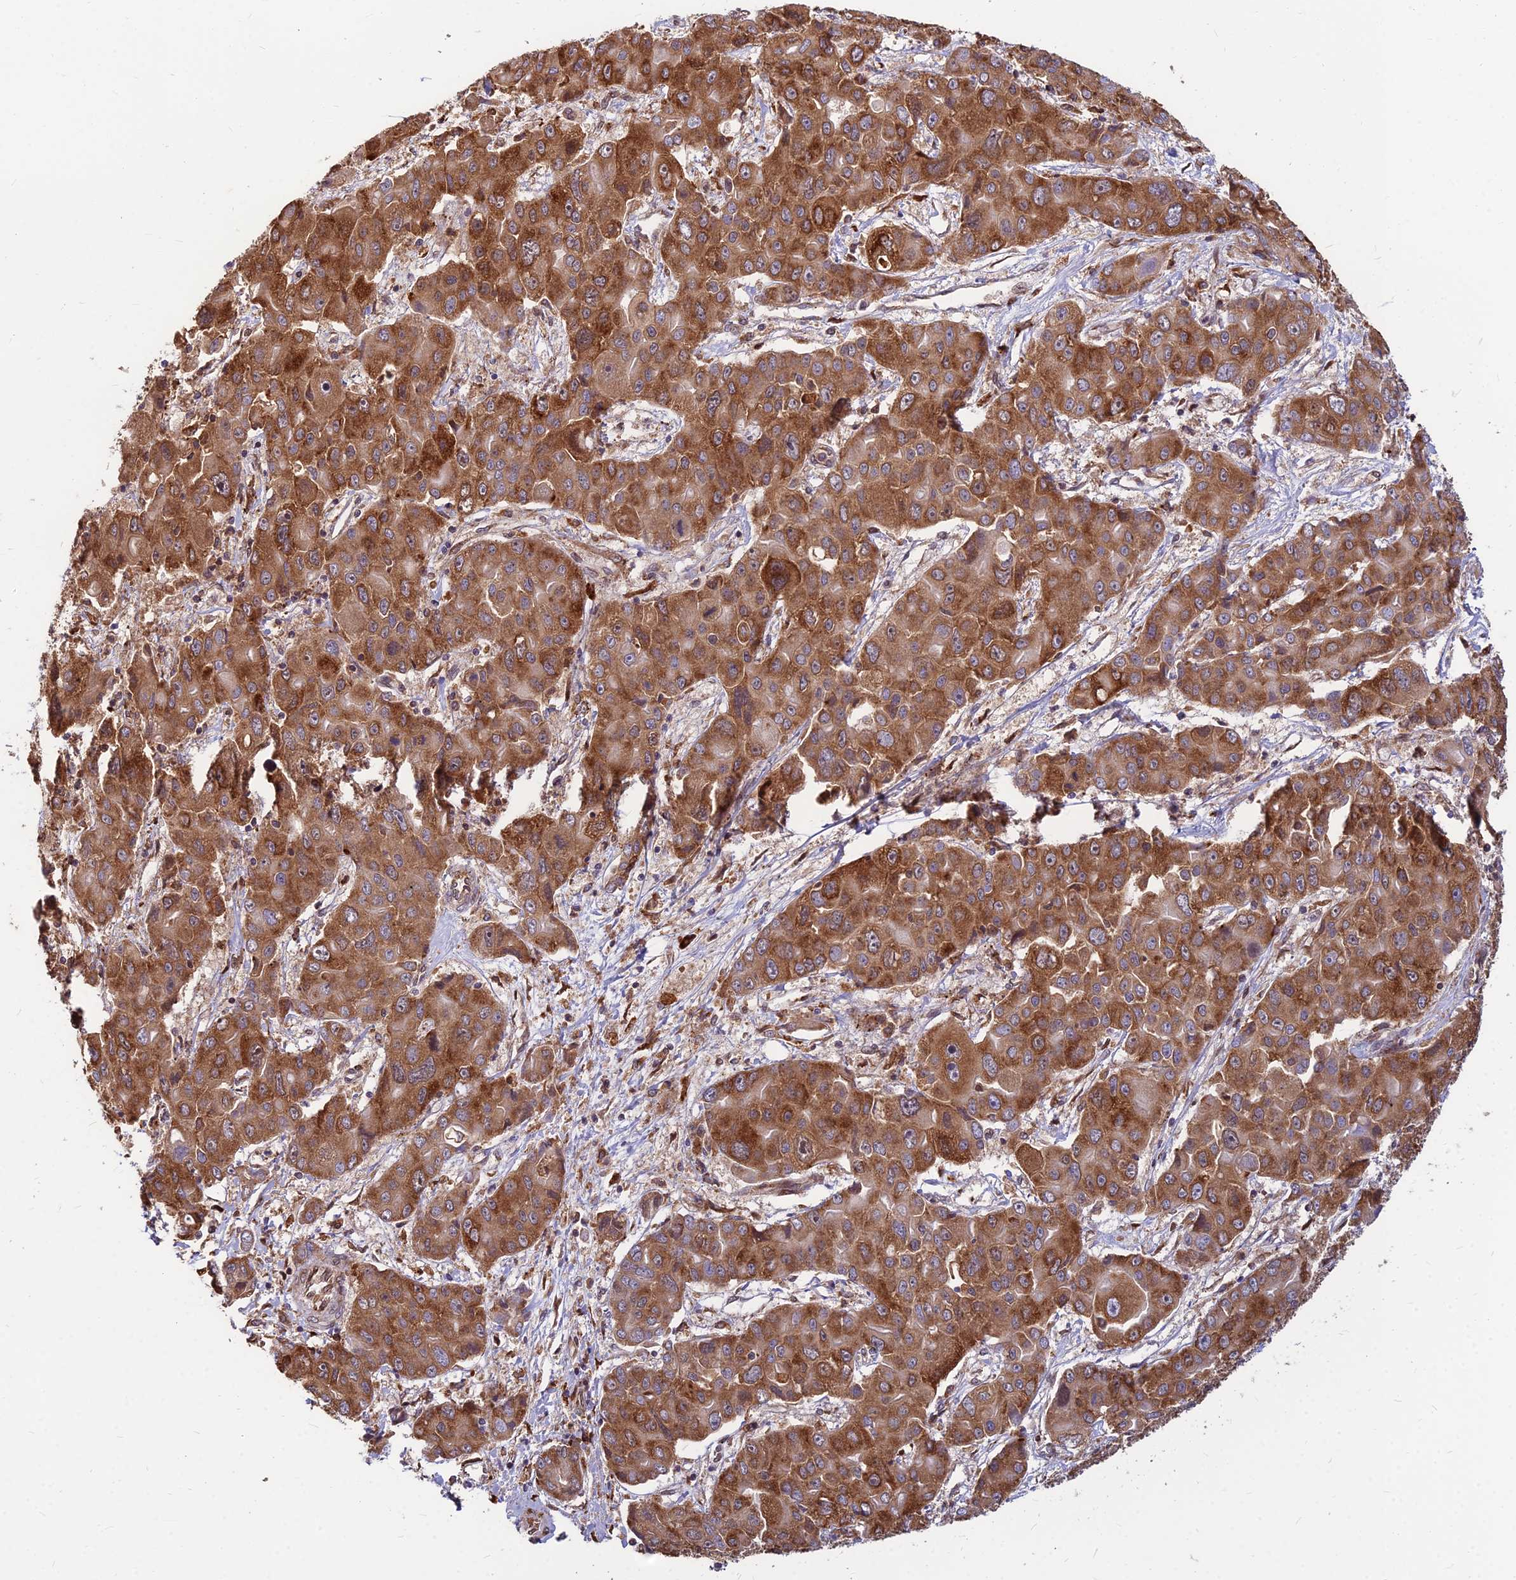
{"staining": {"intensity": "moderate", "quantity": ">75%", "location": "cytoplasmic/membranous"}, "tissue": "liver cancer", "cell_type": "Tumor cells", "image_type": "cancer", "snomed": [{"axis": "morphology", "description": "Cholangiocarcinoma"}, {"axis": "topography", "description": "Liver"}], "caption": "Cholangiocarcinoma (liver) tissue exhibits moderate cytoplasmic/membranous positivity in about >75% of tumor cells The protein is stained brown, and the nuclei are stained in blue (DAB IHC with brightfield microscopy, high magnification).", "gene": "CCT6B", "patient": {"sex": "male", "age": 67}}